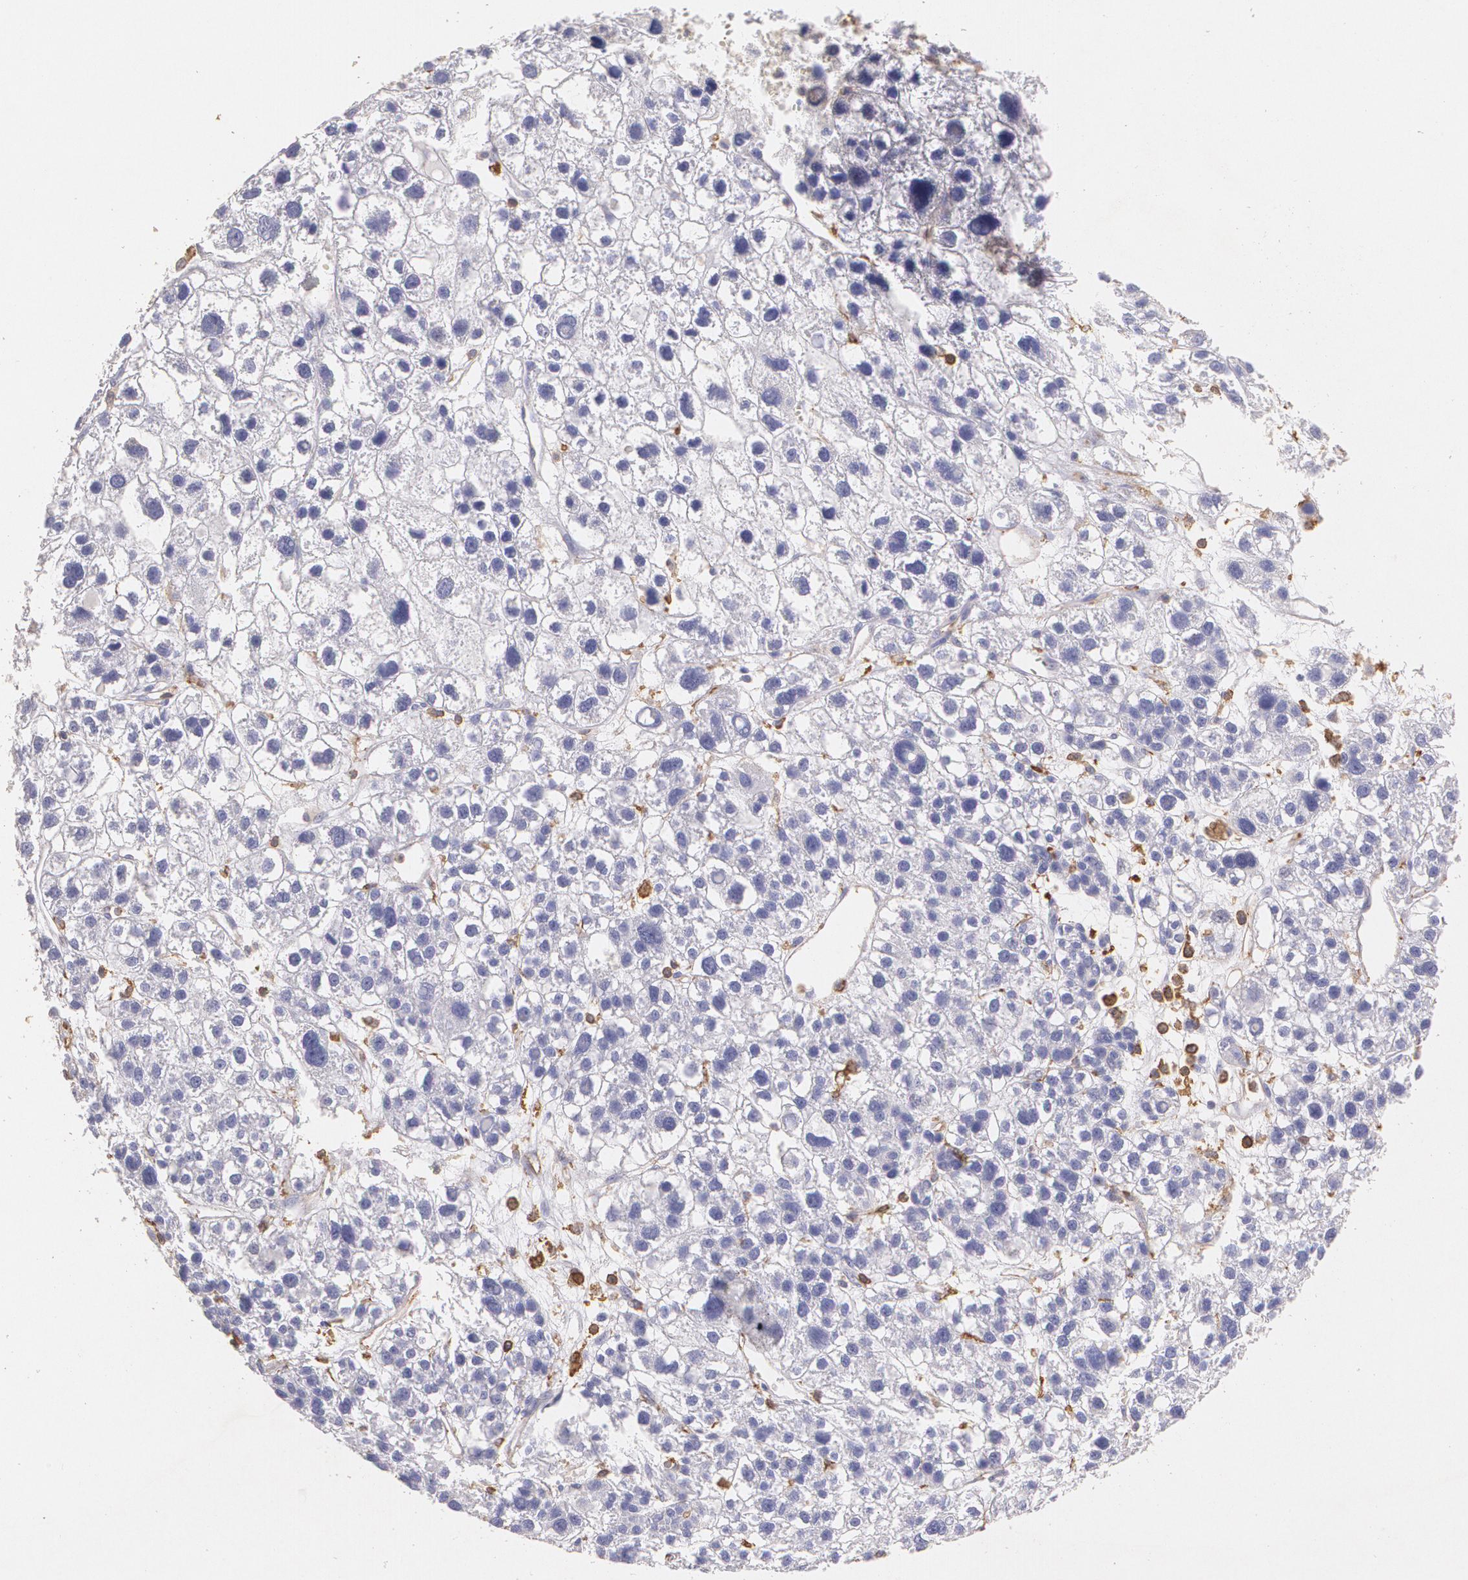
{"staining": {"intensity": "negative", "quantity": "none", "location": "none"}, "tissue": "liver cancer", "cell_type": "Tumor cells", "image_type": "cancer", "snomed": [{"axis": "morphology", "description": "Carcinoma, Hepatocellular, NOS"}, {"axis": "topography", "description": "Liver"}], "caption": "Immunohistochemistry photomicrograph of neoplastic tissue: liver cancer stained with DAB (3,3'-diaminobenzidine) reveals no significant protein expression in tumor cells.", "gene": "TGFBR1", "patient": {"sex": "female", "age": 85}}